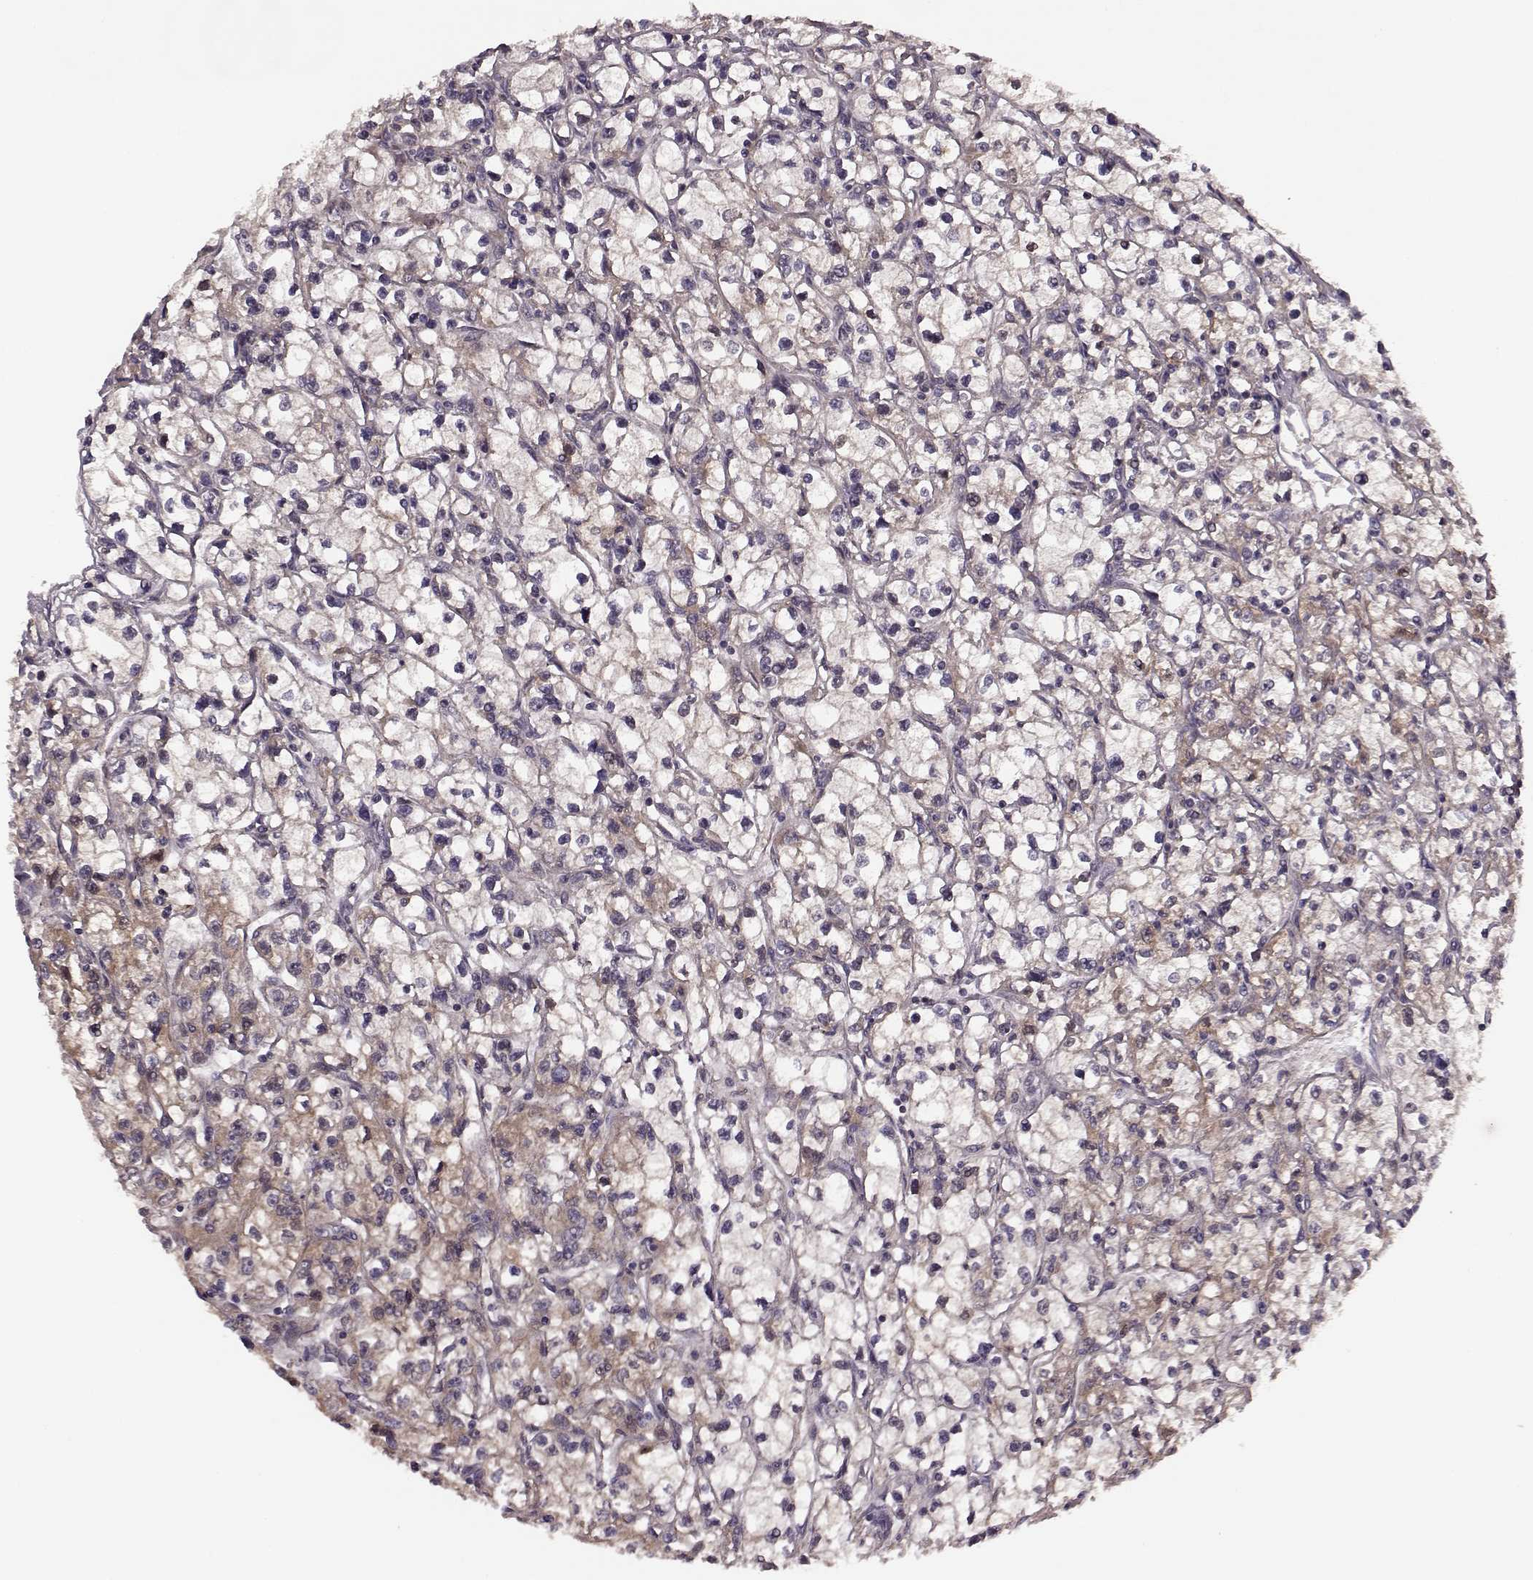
{"staining": {"intensity": "moderate", "quantity": "25%-75%", "location": "cytoplasmic/membranous"}, "tissue": "renal cancer", "cell_type": "Tumor cells", "image_type": "cancer", "snomed": [{"axis": "morphology", "description": "Adenocarcinoma, NOS"}, {"axis": "topography", "description": "Kidney"}], "caption": "Adenocarcinoma (renal) stained with immunohistochemistry (IHC) reveals moderate cytoplasmic/membranous staining in approximately 25%-75% of tumor cells.", "gene": "FNIP2", "patient": {"sex": "male", "age": 67}}